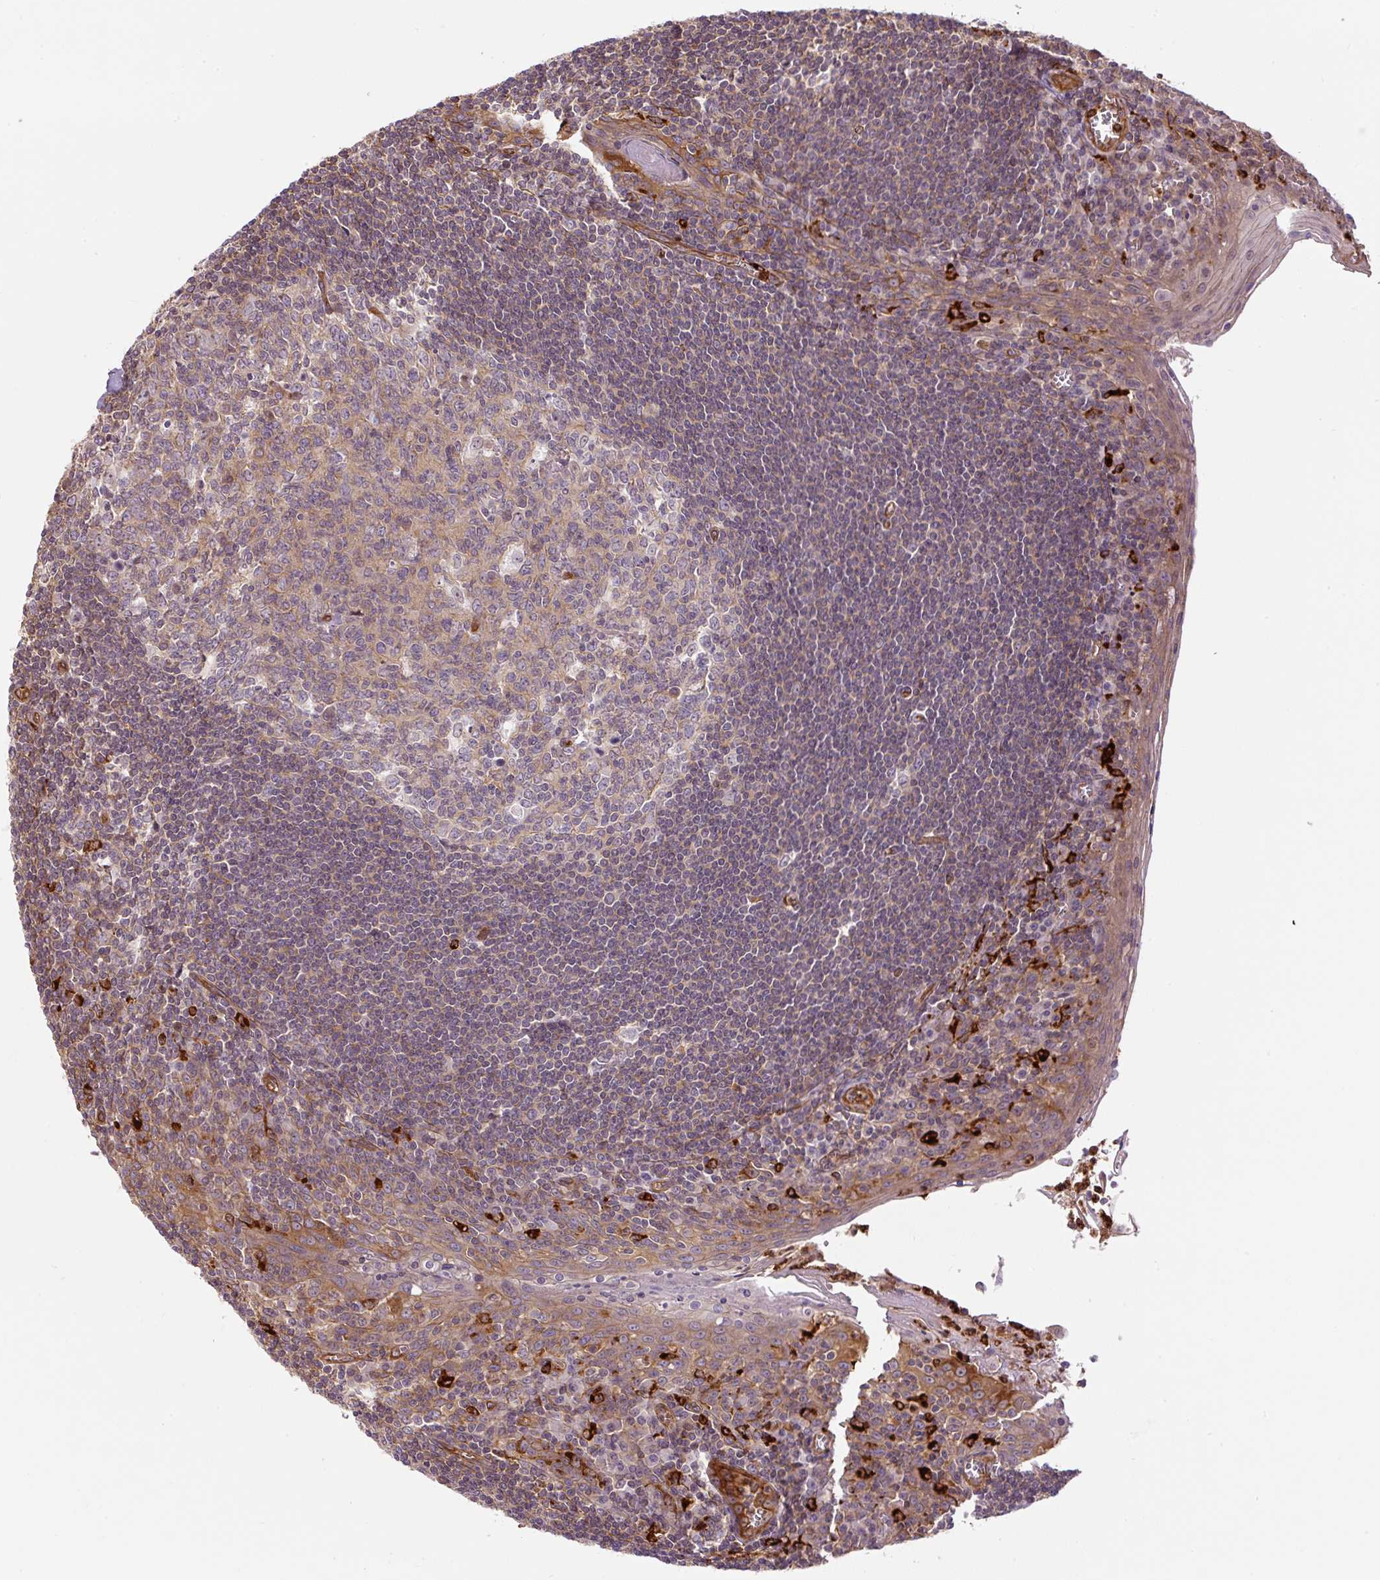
{"staining": {"intensity": "weak", "quantity": ">75%", "location": "cytoplasmic/membranous"}, "tissue": "tonsil", "cell_type": "Germinal center cells", "image_type": "normal", "snomed": [{"axis": "morphology", "description": "Normal tissue, NOS"}, {"axis": "topography", "description": "Tonsil"}], "caption": "A brown stain shows weak cytoplasmic/membranous expression of a protein in germinal center cells of unremarkable tonsil. Using DAB (3,3'-diaminobenzidine) (brown) and hematoxylin (blue) stains, captured at high magnification using brightfield microscopy.", "gene": "B3GALT5", "patient": {"sex": "male", "age": 27}}